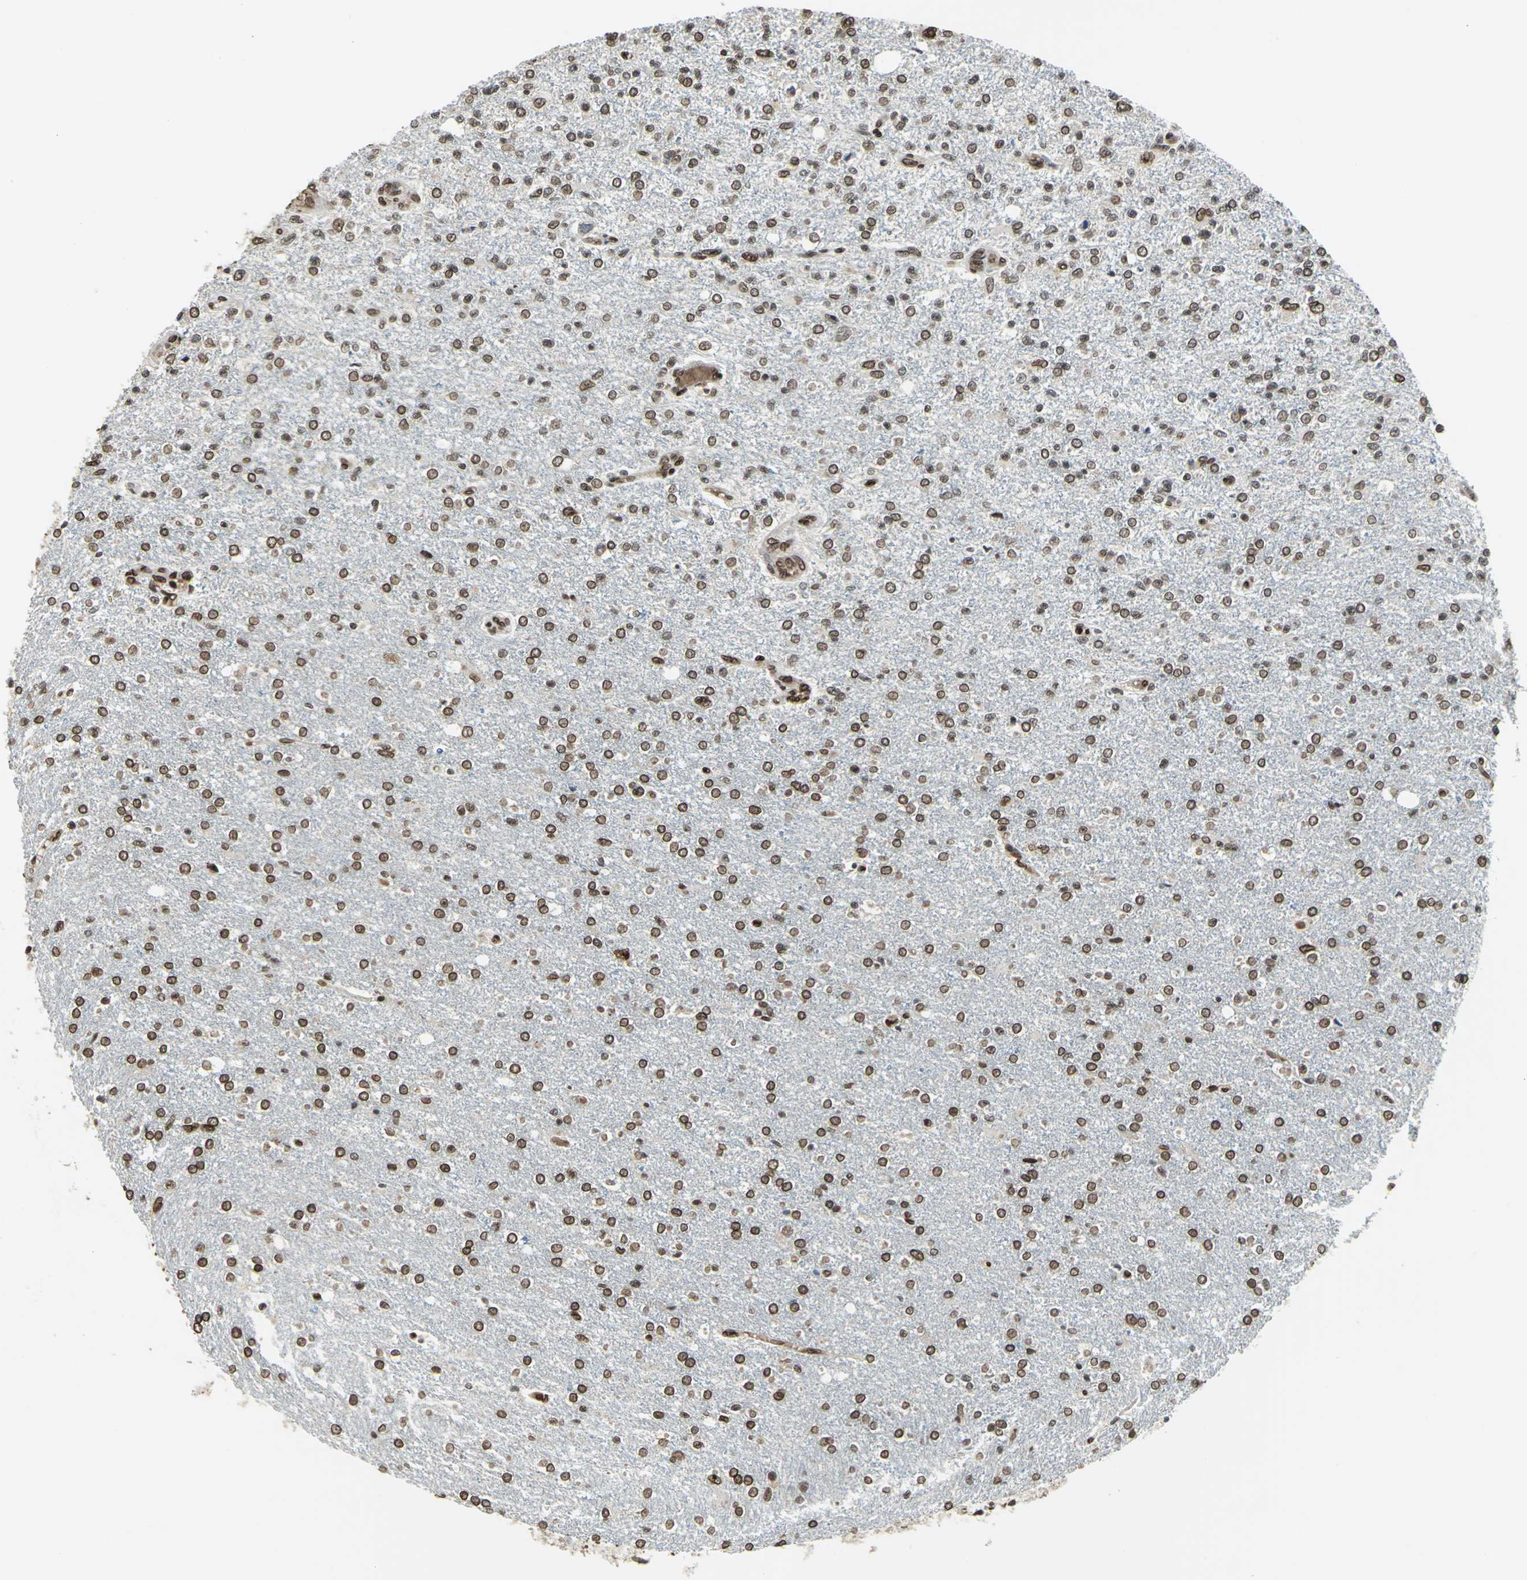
{"staining": {"intensity": "moderate", "quantity": ">75%", "location": "cytoplasmic/membranous,nuclear"}, "tissue": "glioma", "cell_type": "Tumor cells", "image_type": "cancer", "snomed": [{"axis": "morphology", "description": "Glioma, malignant, High grade"}, {"axis": "topography", "description": "Cerebral cortex"}], "caption": "Immunohistochemical staining of human glioma displays medium levels of moderate cytoplasmic/membranous and nuclear protein positivity in about >75% of tumor cells.", "gene": "ISY1", "patient": {"sex": "male", "age": 76}}